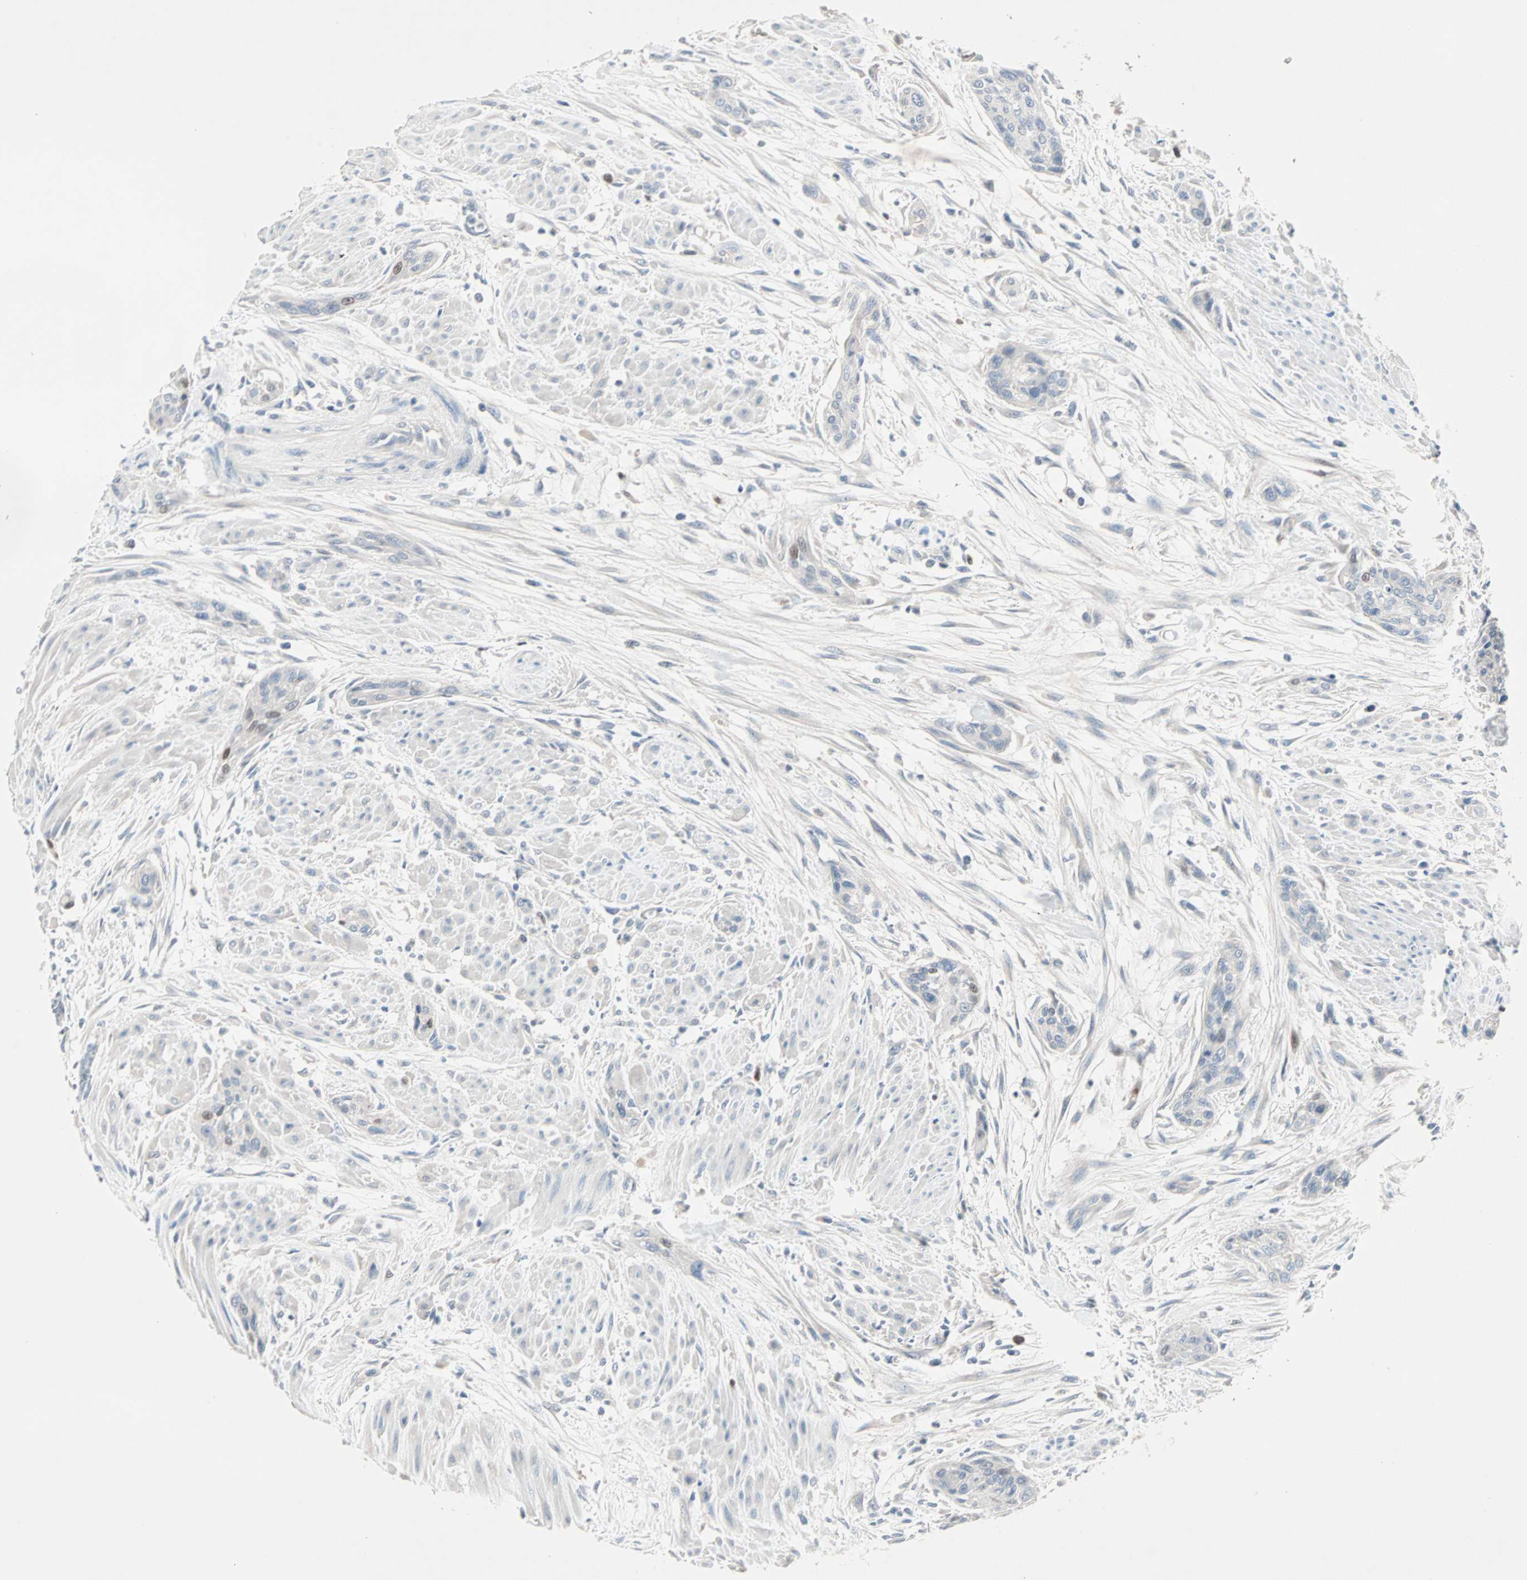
{"staining": {"intensity": "strong", "quantity": "<25%", "location": "nuclear"}, "tissue": "urothelial cancer", "cell_type": "Tumor cells", "image_type": "cancer", "snomed": [{"axis": "morphology", "description": "Urothelial carcinoma, High grade"}, {"axis": "topography", "description": "Urinary bladder"}], "caption": "The image shows staining of urothelial carcinoma (high-grade), revealing strong nuclear protein positivity (brown color) within tumor cells.", "gene": "CCNE2", "patient": {"sex": "male", "age": 35}}